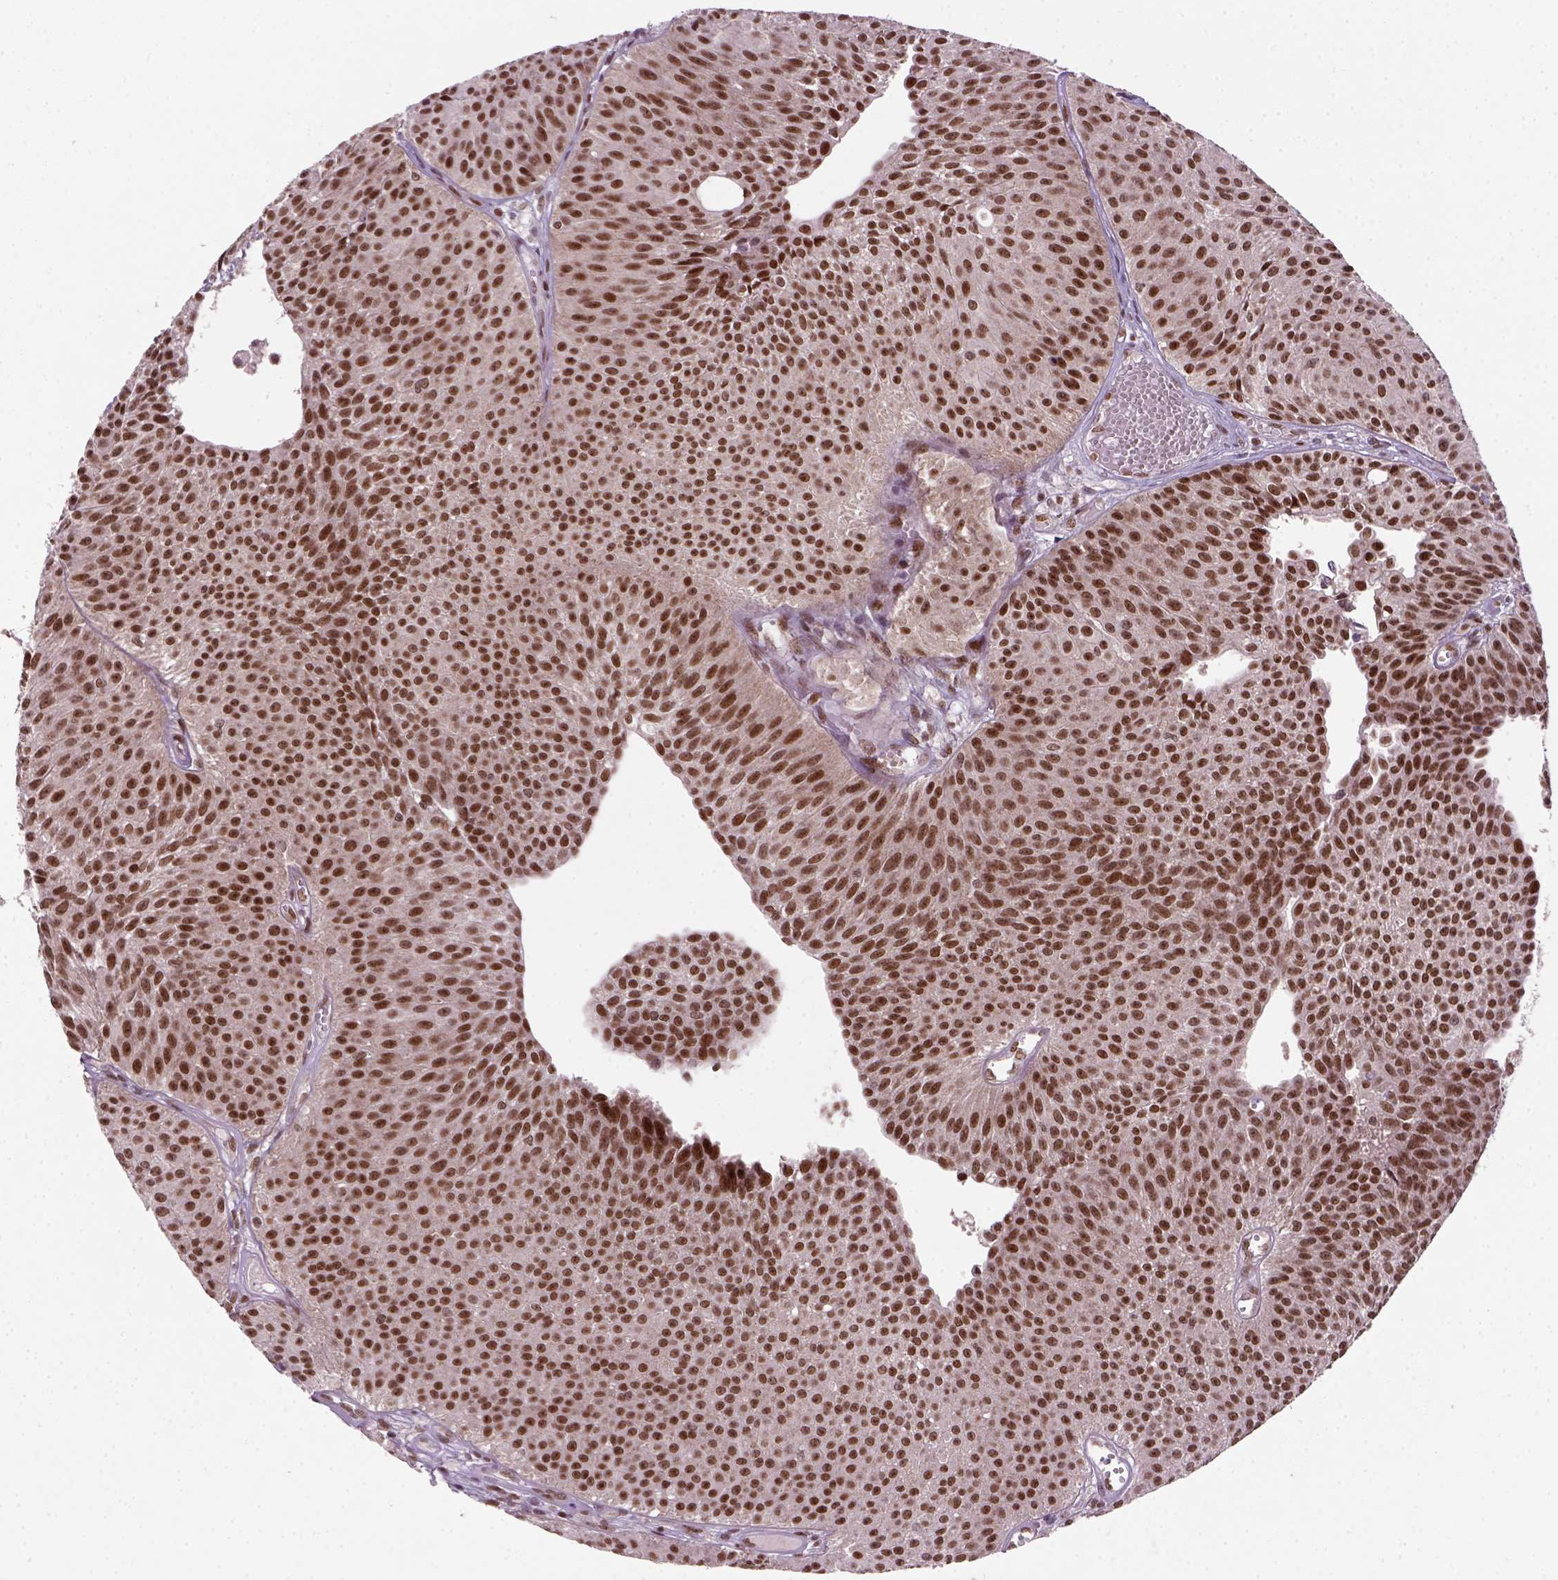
{"staining": {"intensity": "moderate", "quantity": ">75%", "location": "nuclear"}, "tissue": "urothelial cancer", "cell_type": "Tumor cells", "image_type": "cancer", "snomed": [{"axis": "morphology", "description": "Urothelial carcinoma, Low grade"}, {"axis": "topography", "description": "Urinary bladder"}], "caption": "The image demonstrates immunohistochemical staining of low-grade urothelial carcinoma. There is moderate nuclear staining is appreciated in about >75% of tumor cells.", "gene": "MGMT", "patient": {"sex": "male", "age": 63}}